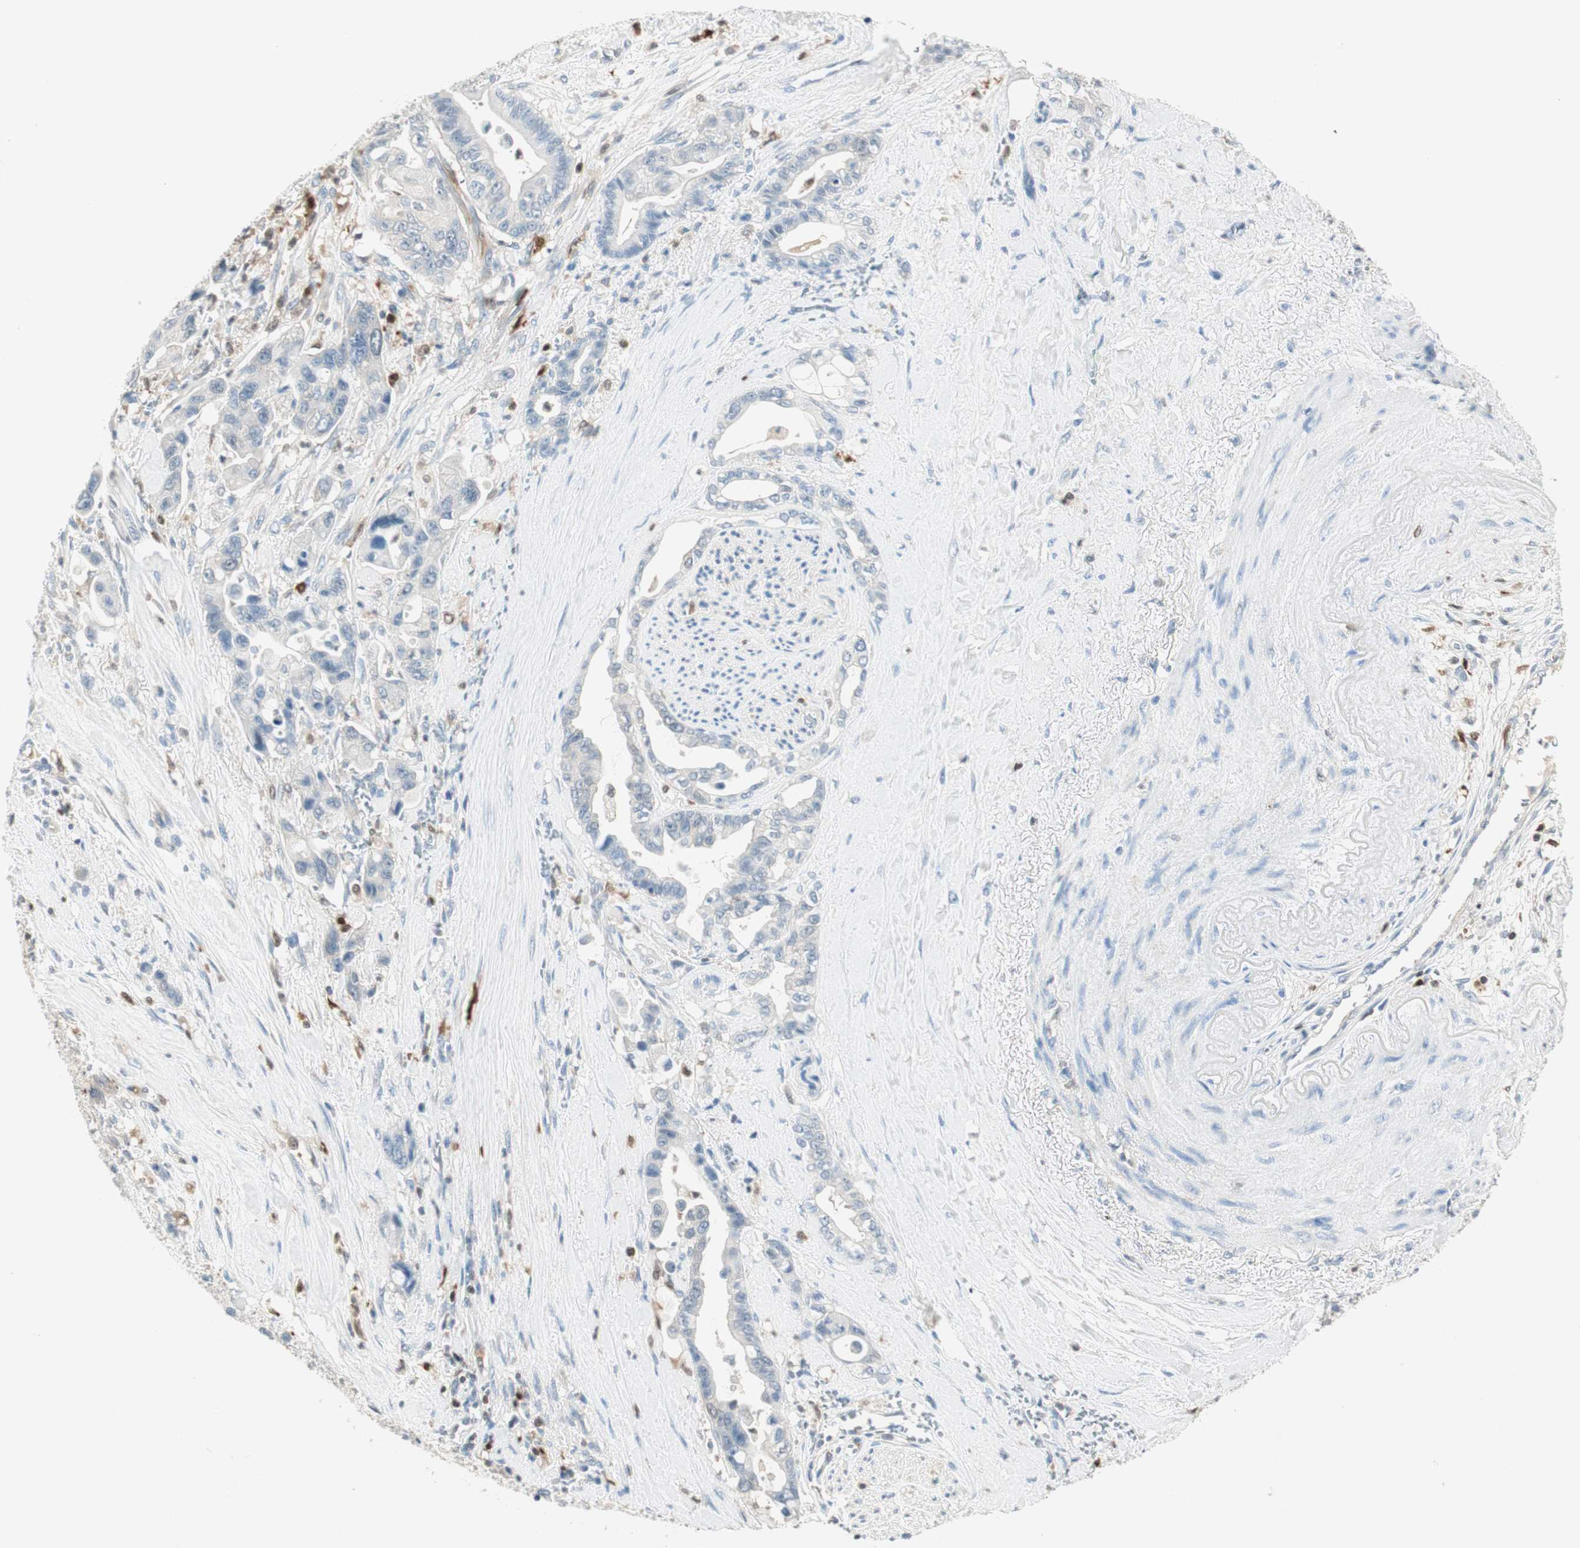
{"staining": {"intensity": "negative", "quantity": "none", "location": "none"}, "tissue": "pancreatic cancer", "cell_type": "Tumor cells", "image_type": "cancer", "snomed": [{"axis": "morphology", "description": "Adenocarcinoma, NOS"}, {"axis": "topography", "description": "Pancreas"}], "caption": "Tumor cells are negative for brown protein staining in pancreatic adenocarcinoma.", "gene": "COTL1", "patient": {"sex": "male", "age": 70}}